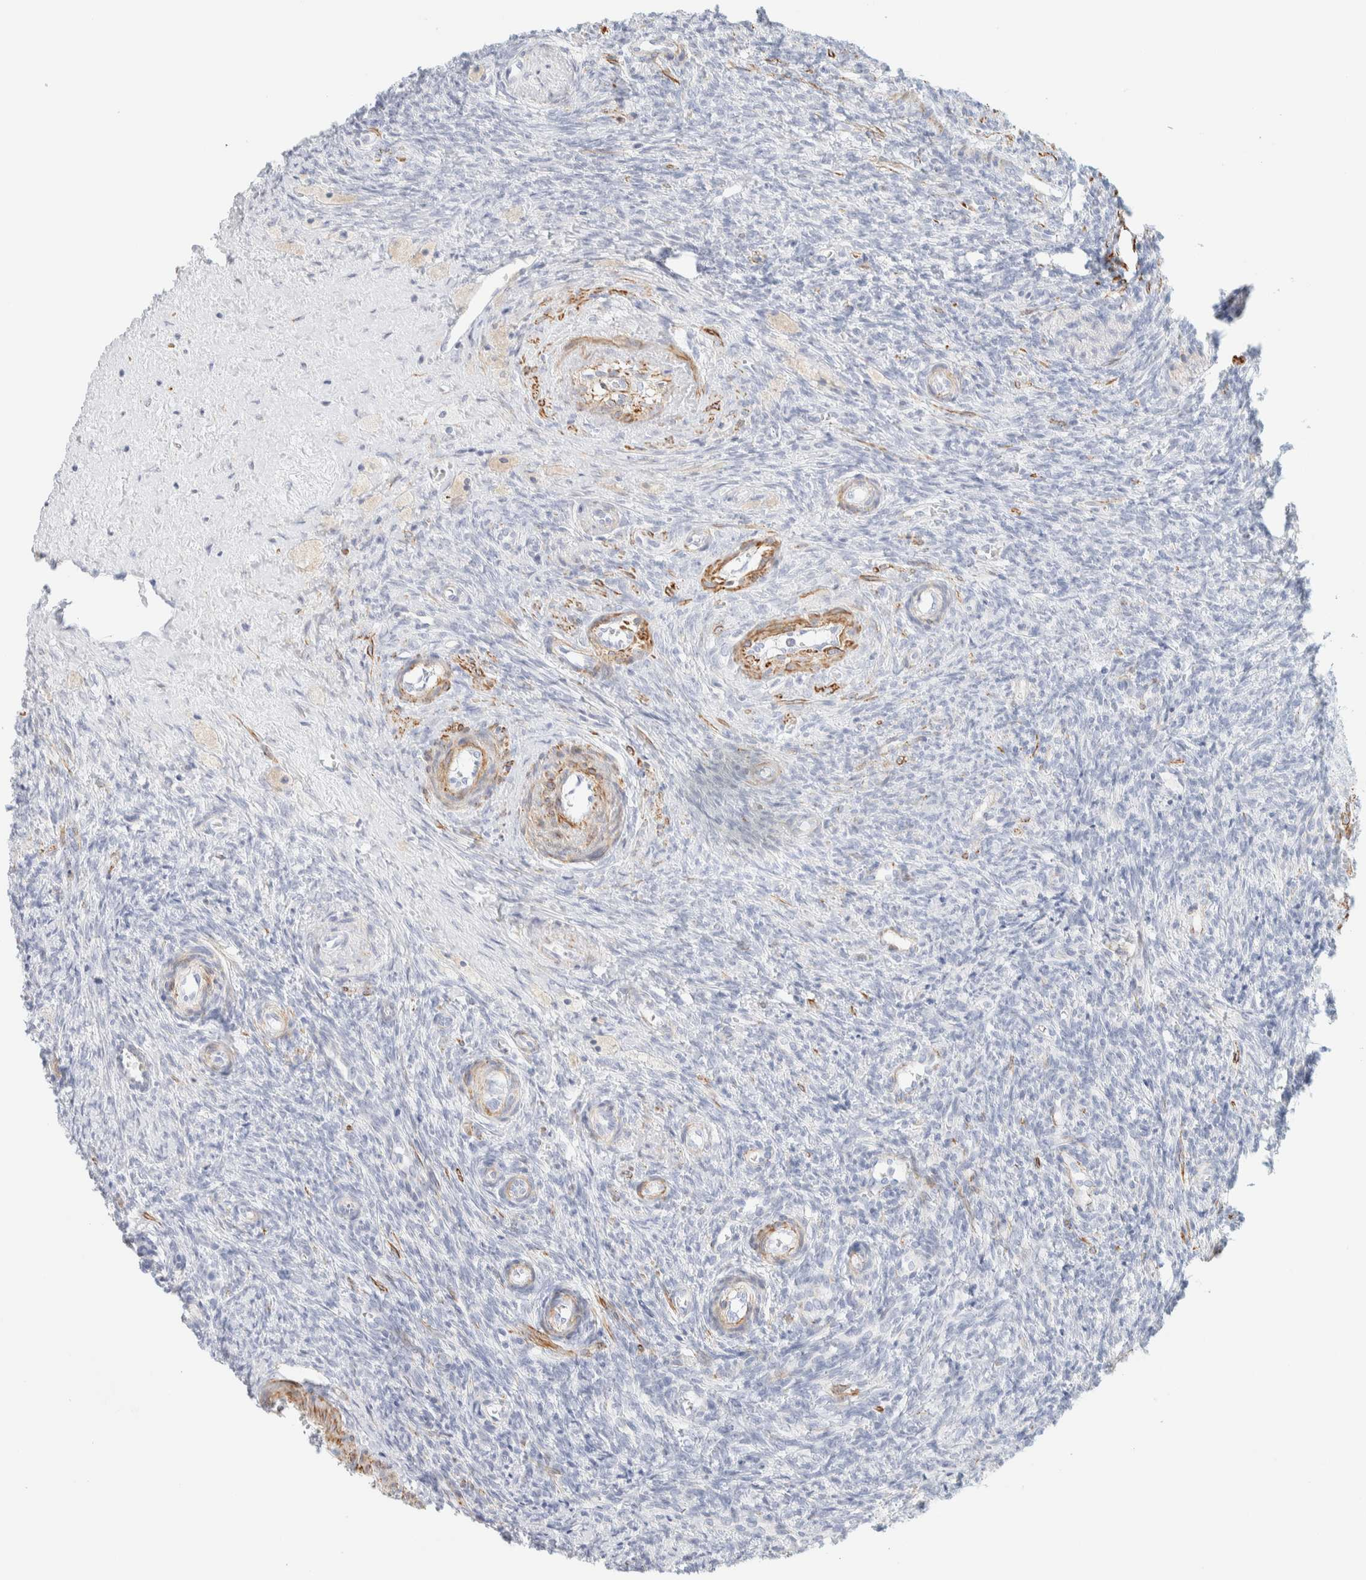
{"staining": {"intensity": "negative", "quantity": "none", "location": "none"}, "tissue": "ovary", "cell_type": "Follicle cells", "image_type": "normal", "snomed": [{"axis": "morphology", "description": "Normal tissue, NOS"}, {"axis": "topography", "description": "Ovary"}], "caption": "Immunohistochemistry micrograph of benign ovary: ovary stained with DAB (3,3'-diaminobenzidine) displays no significant protein staining in follicle cells.", "gene": "AFMID", "patient": {"sex": "female", "age": 41}}